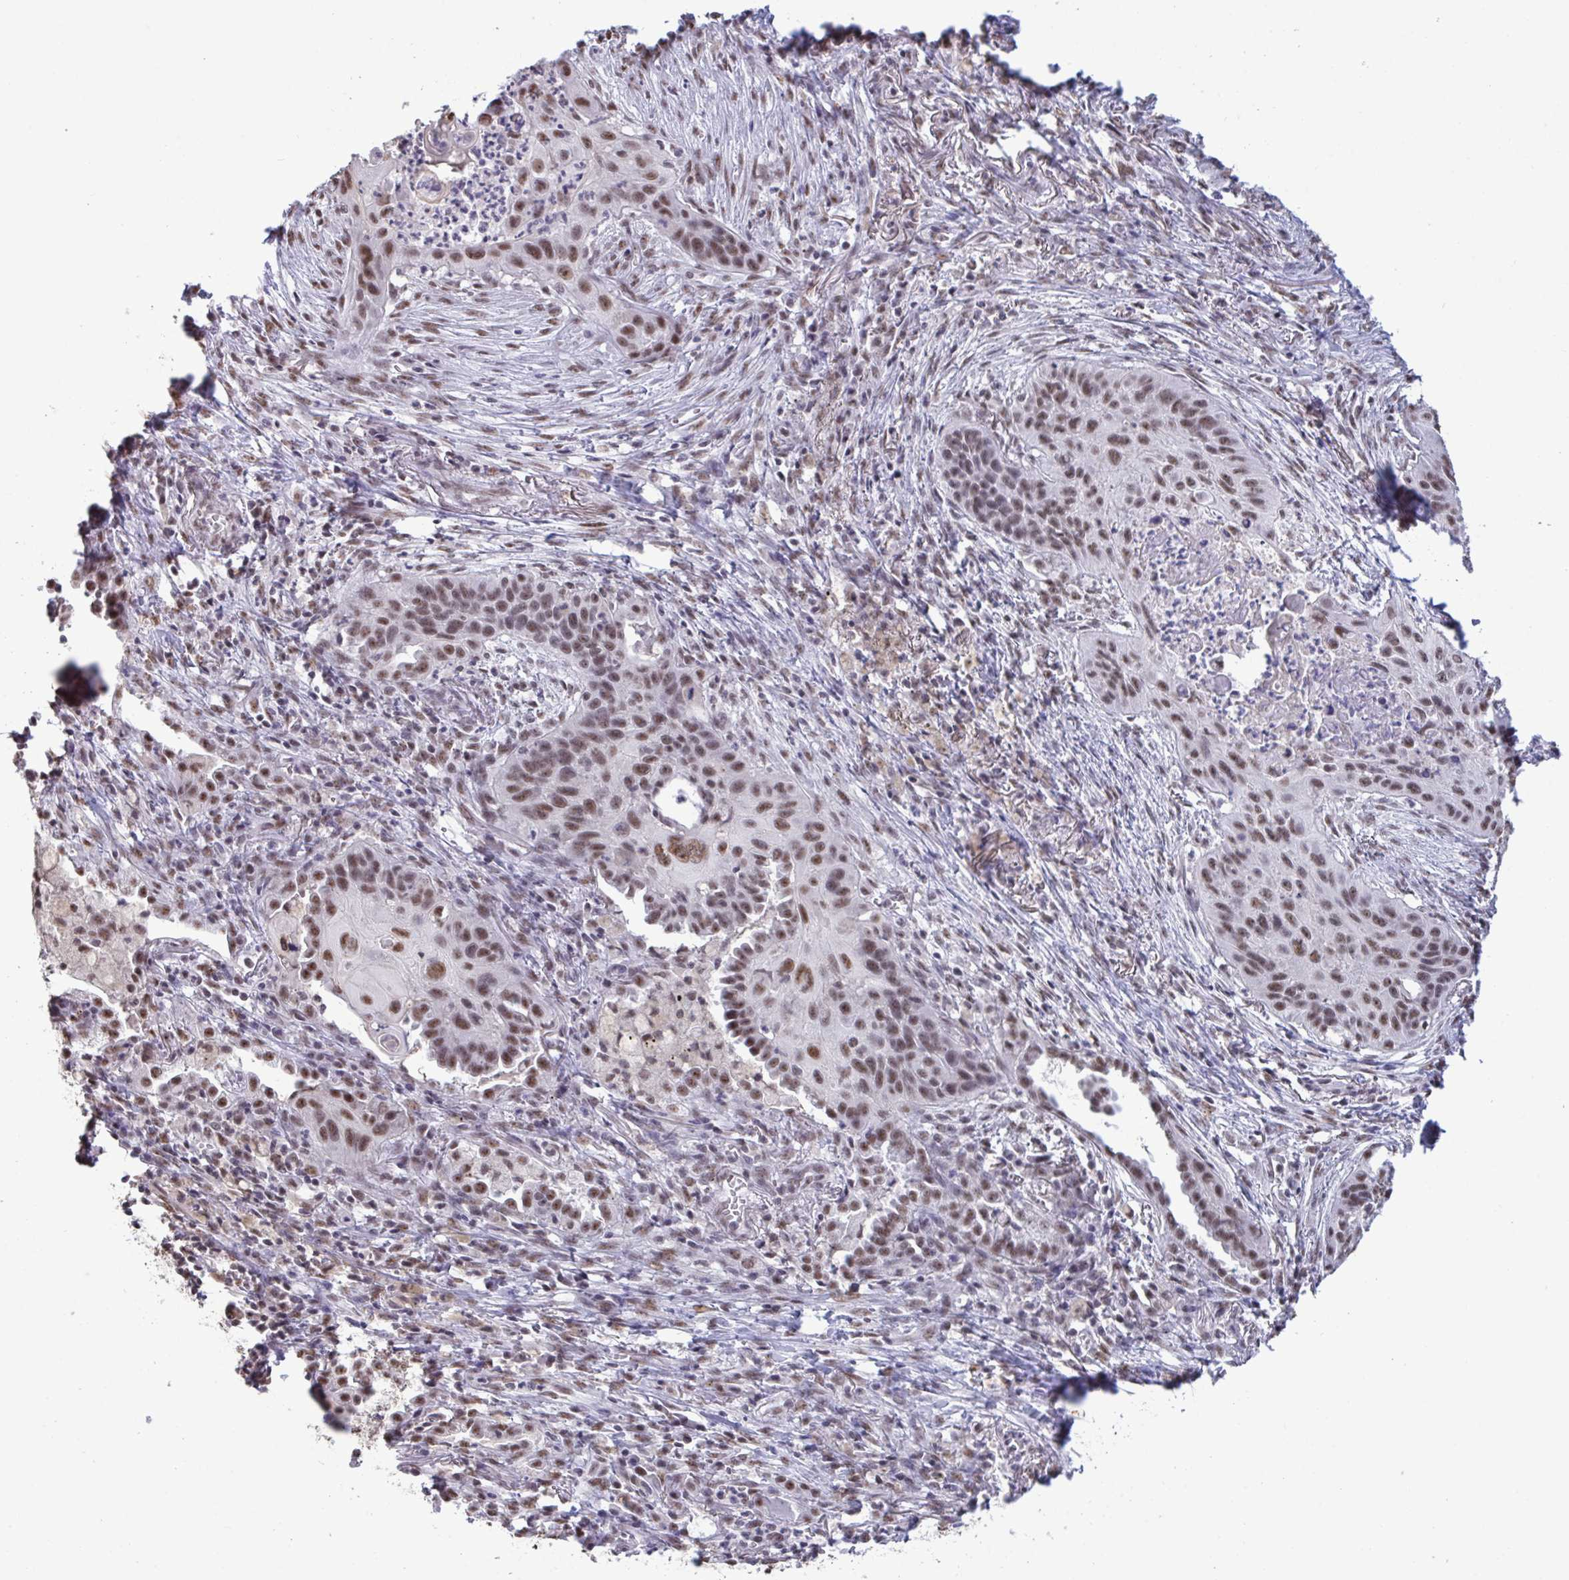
{"staining": {"intensity": "moderate", "quantity": ">75%", "location": "nuclear"}, "tissue": "lung cancer", "cell_type": "Tumor cells", "image_type": "cancer", "snomed": [{"axis": "morphology", "description": "Squamous cell carcinoma, NOS"}, {"axis": "topography", "description": "Lung"}], "caption": "Immunohistochemical staining of human lung cancer (squamous cell carcinoma) exhibits medium levels of moderate nuclear protein positivity in about >75% of tumor cells.", "gene": "PUF60", "patient": {"sex": "male", "age": 71}}